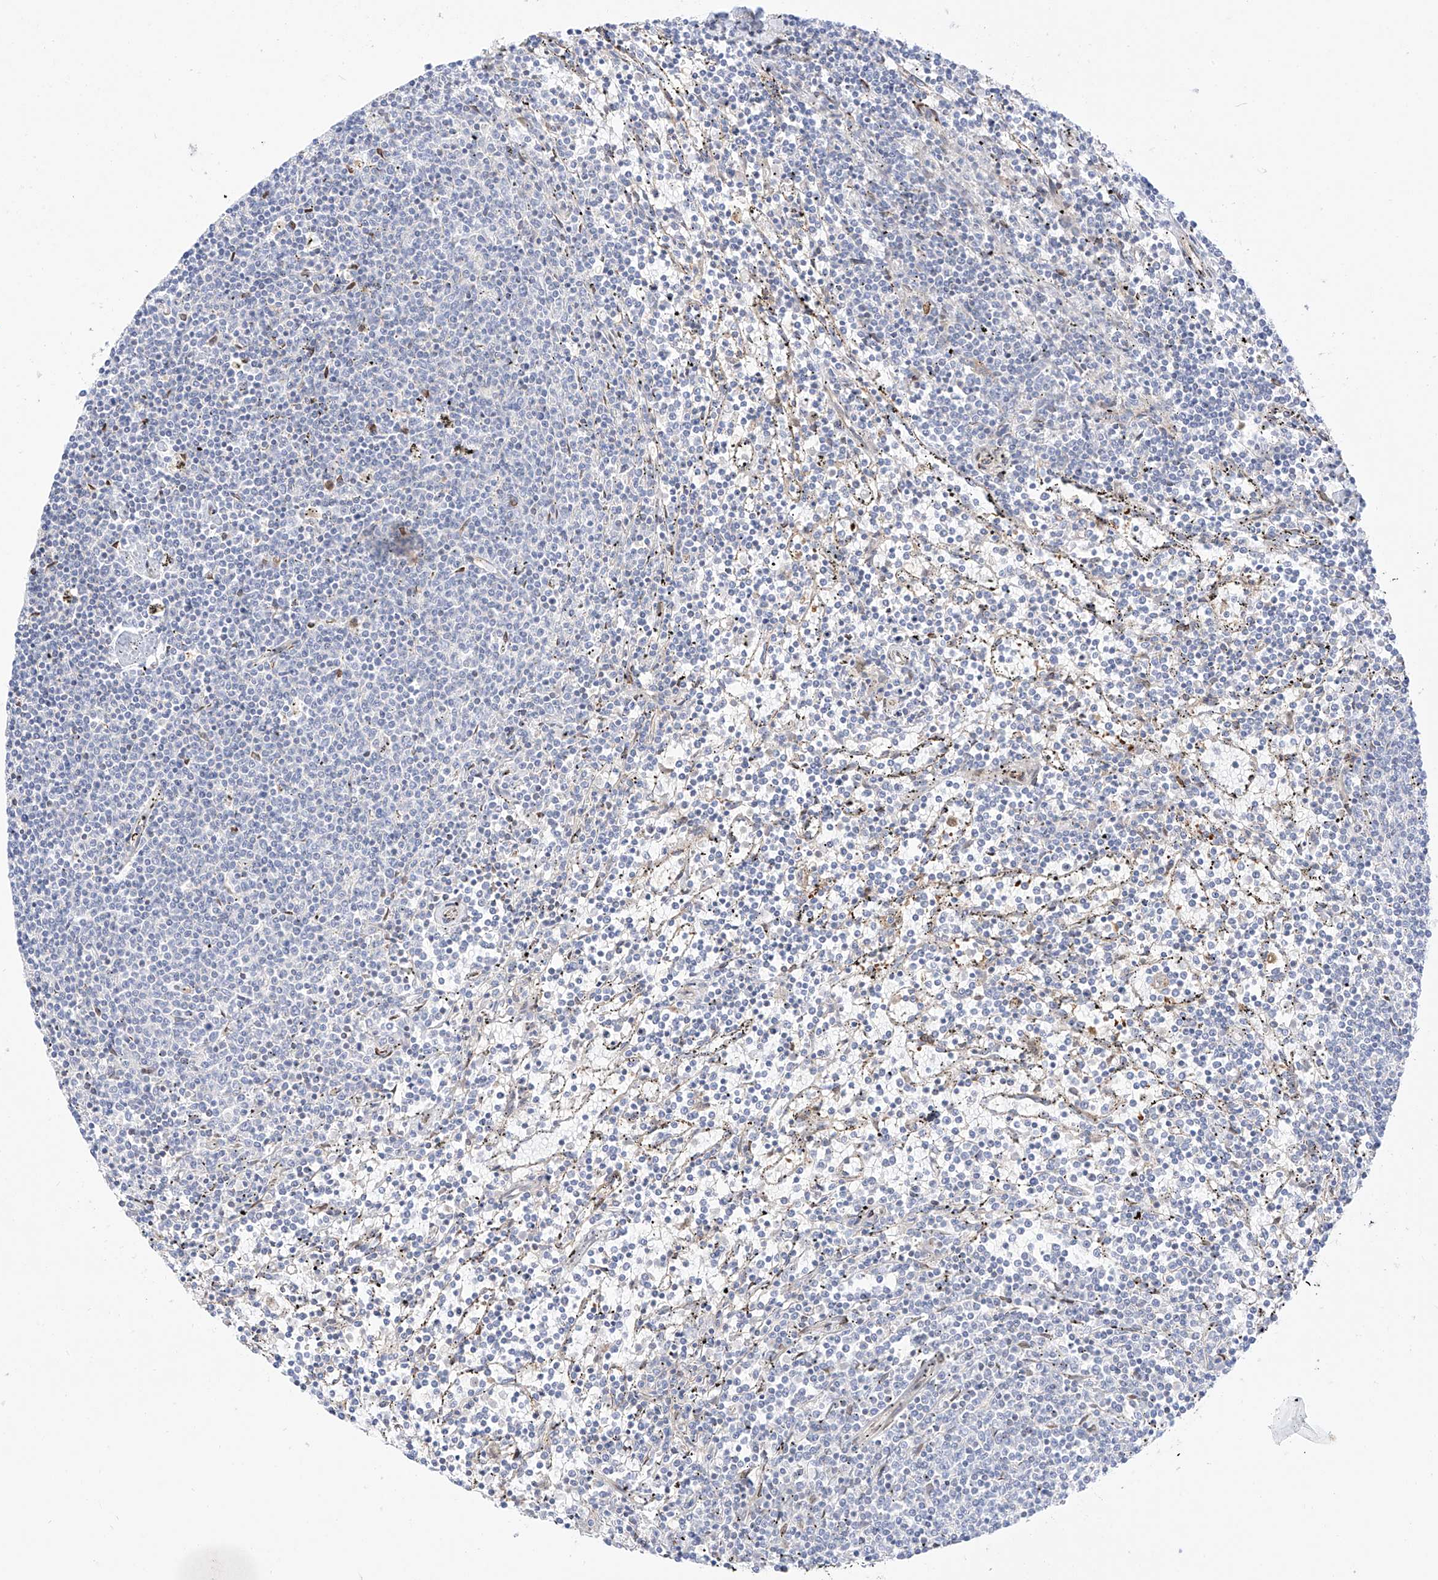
{"staining": {"intensity": "negative", "quantity": "none", "location": "none"}, "tissue": "lymphoma", "cell_type": "Tumor cells", "image_type": "cancer", "snomed": [{"axis": "morphology", "description": "Malignant lymphoma, non-Hodgkin's type, Low grade"}, {"axis": "topography", "description": "Spleen"}], "caption": "Tumor cells are negative for brown protein staining in lymphoma. (DAB (3,3'-diaminobenzidine) immunohistochemistry visualized using brightfield microscopy, high magnification).", "gene": "PCYOX1", "patient": {"sex": "female", "age": 50}}